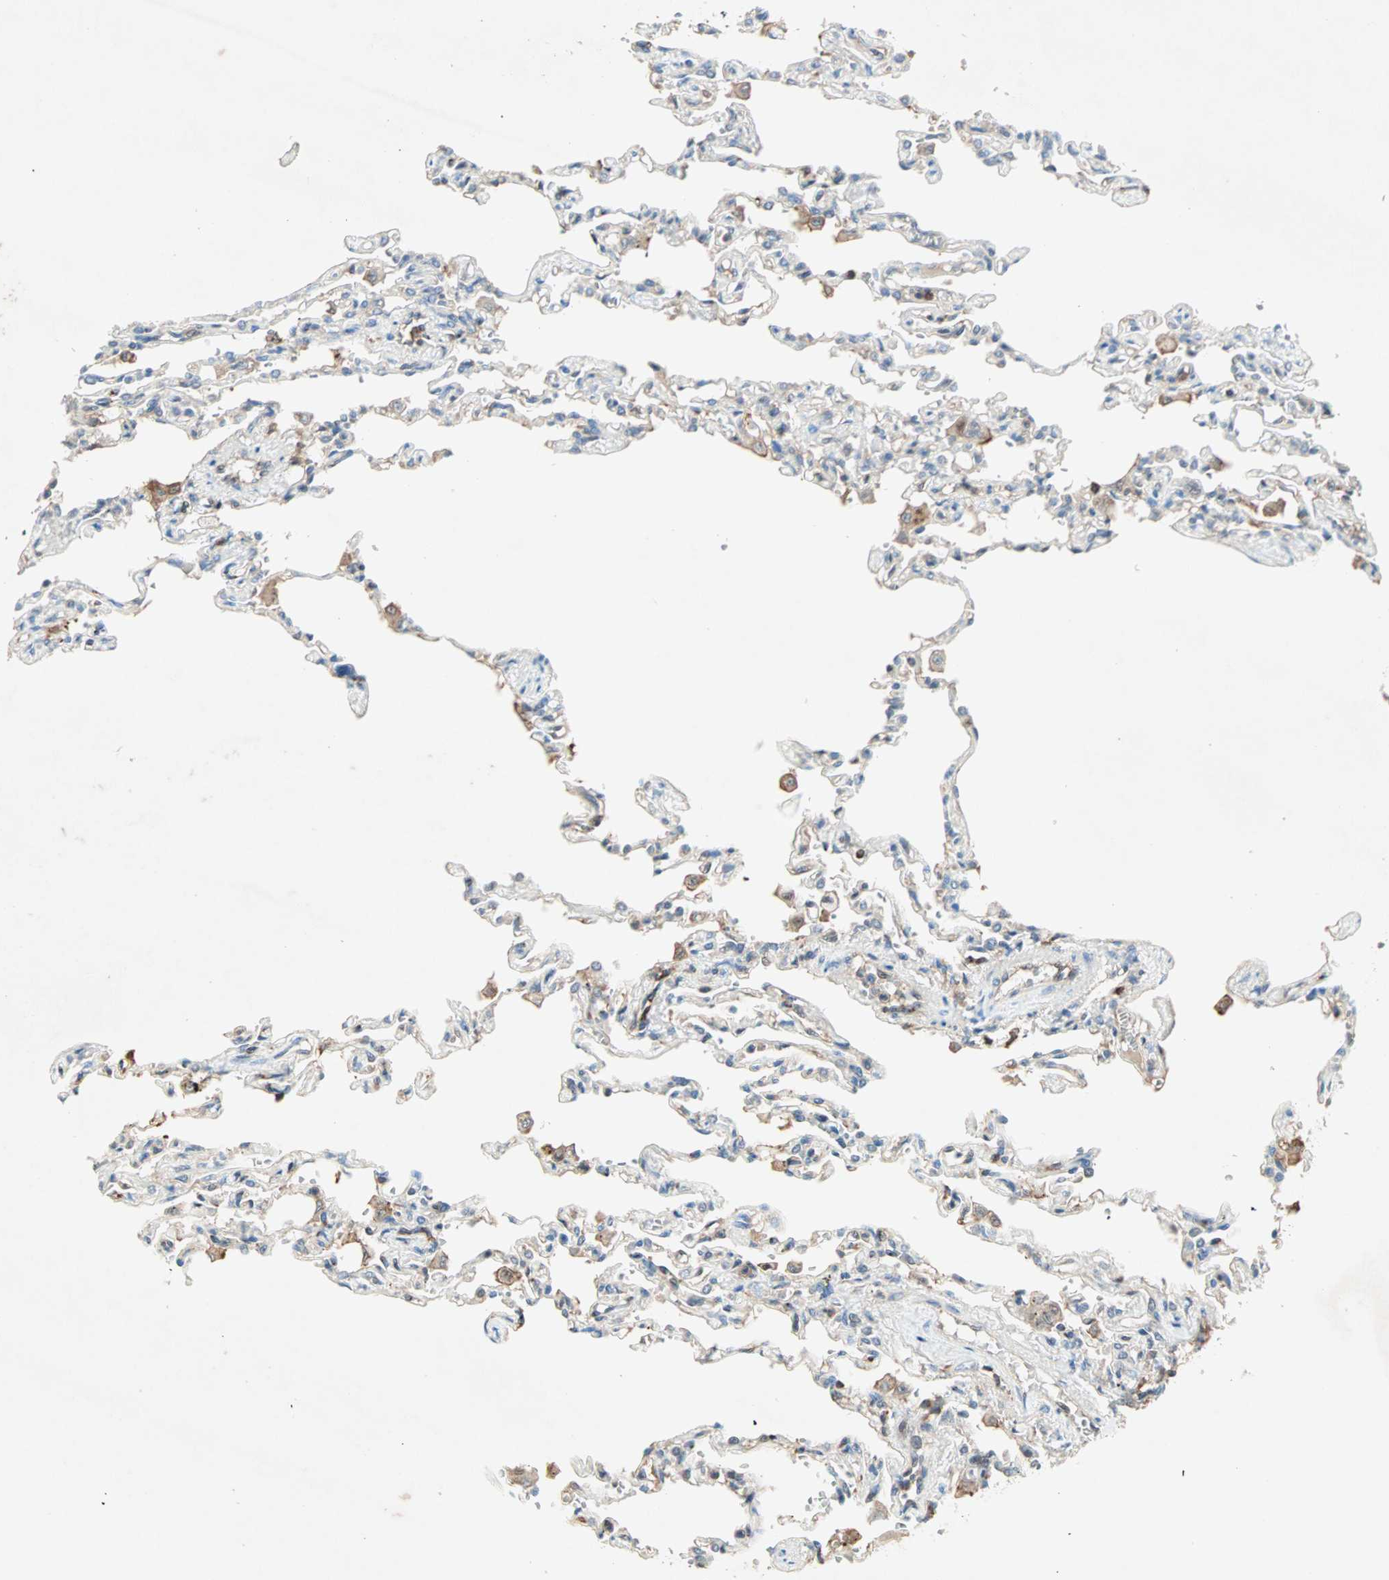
{"staining": {"intensity": "weak", "quantity": "25%-75%", "location": "cytoplasmic/membranous"}, "tissue": "lung", "cell_type": "Alveolar cells", "image_type": "normal", "snomed": [{"axis": "morphology", "description": "Normal tissue, NOS"}, {"axis": "topography", "description": "Lung"}], "caption": "Lung stained with a protein marker reveals weak staining in alveolar cells.", "gene": "TEC", "patient": {"sex": "male", "age": 21}}